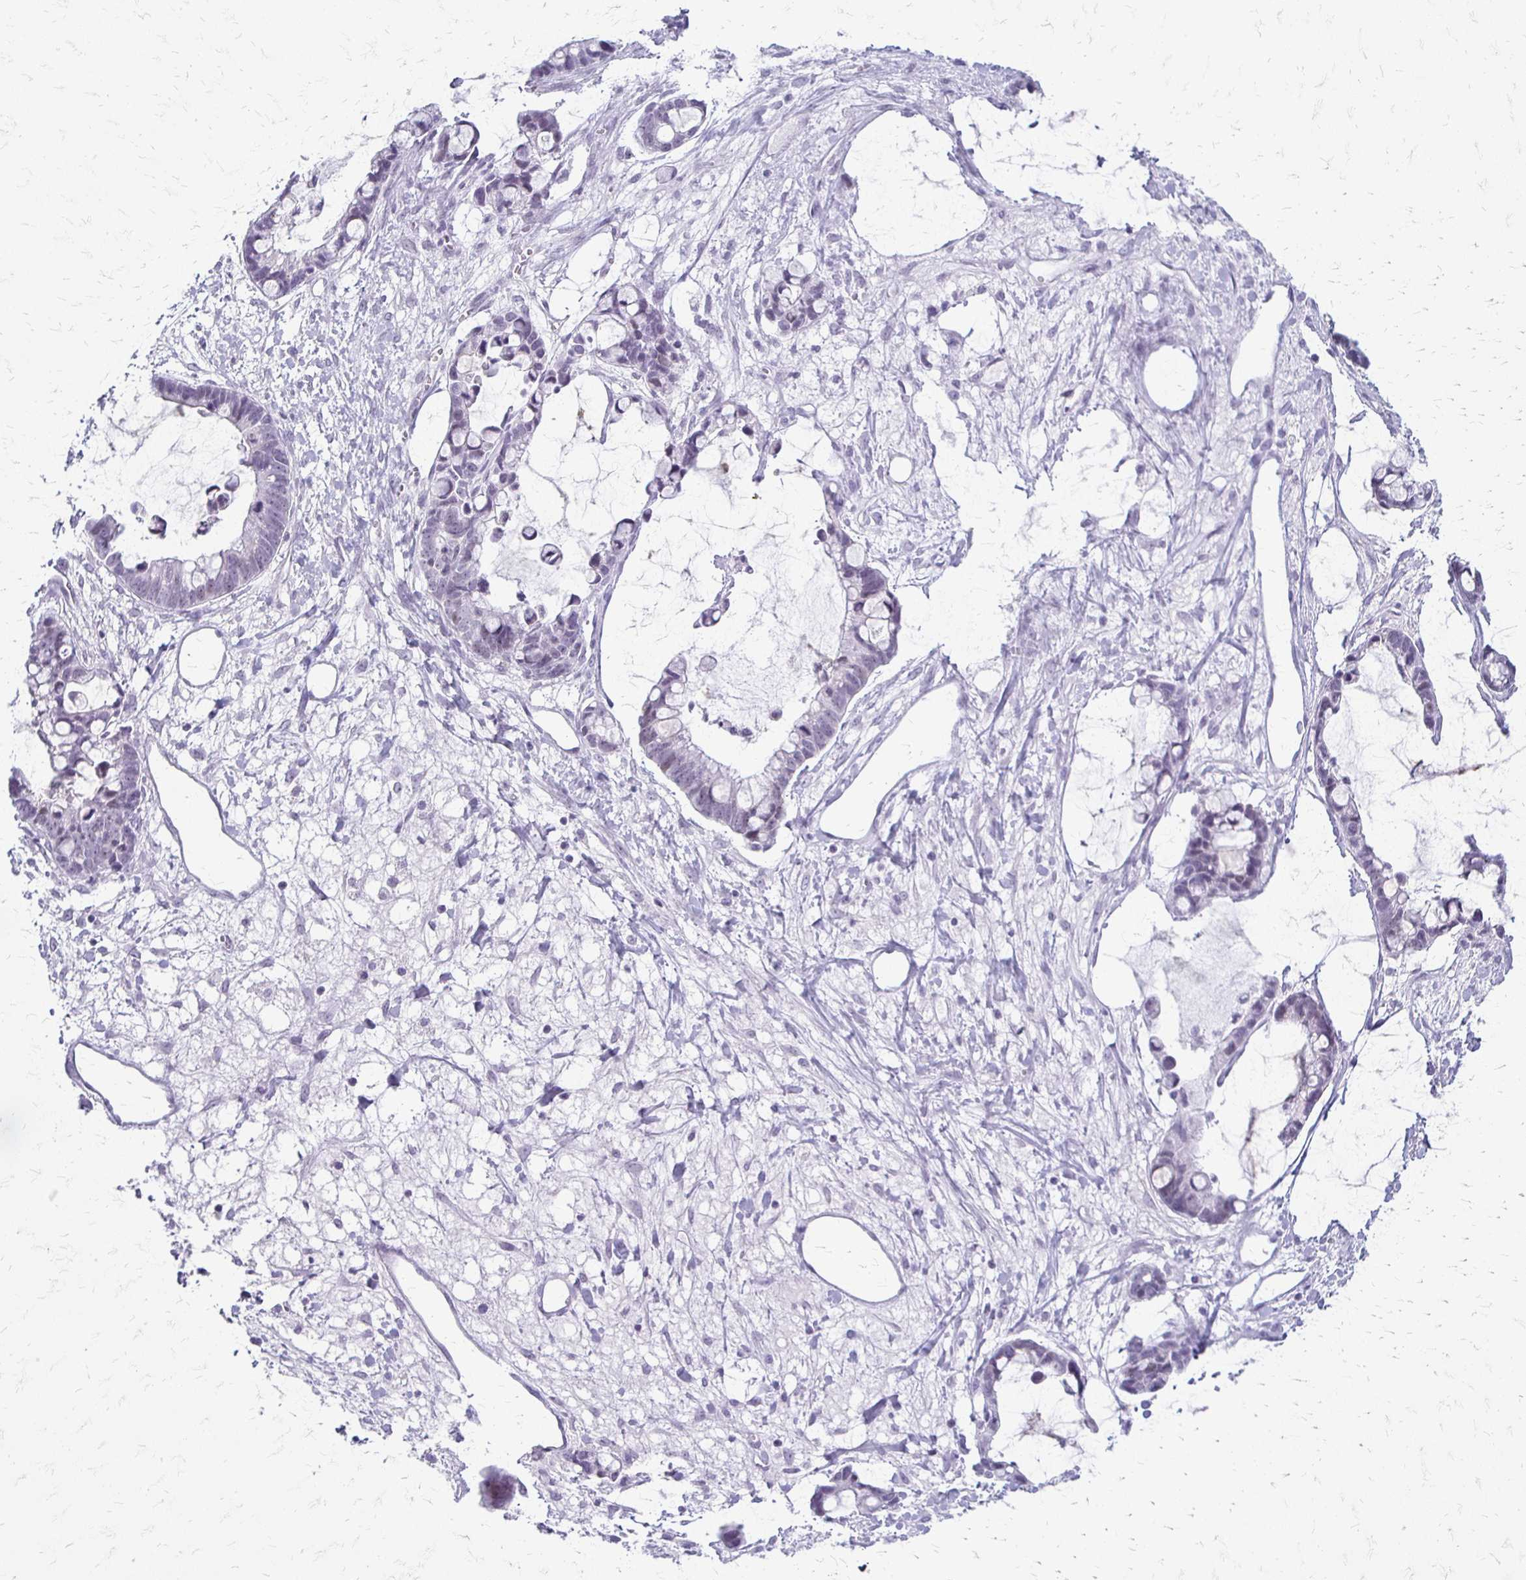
{"staining": {"intensity": "negative", "quantity": "none", "location": "none"}, "tissue": "ovarian cancer", "cell_type": "Tumor cells", "image_type": "cancer", "snomed": [{"axis": "morphology", "description": "Cystadenocarcinoma, mucinous, NOS"}, {"axis": "topography", "description": "Ovary"}], "caption": "Immunohistochemistry of ovarian mucinous cystadenocarcinoma reveals no positivity in tumor cells.", "gene": "ACP5", "patient": {"sex": "female", "age": 63}}